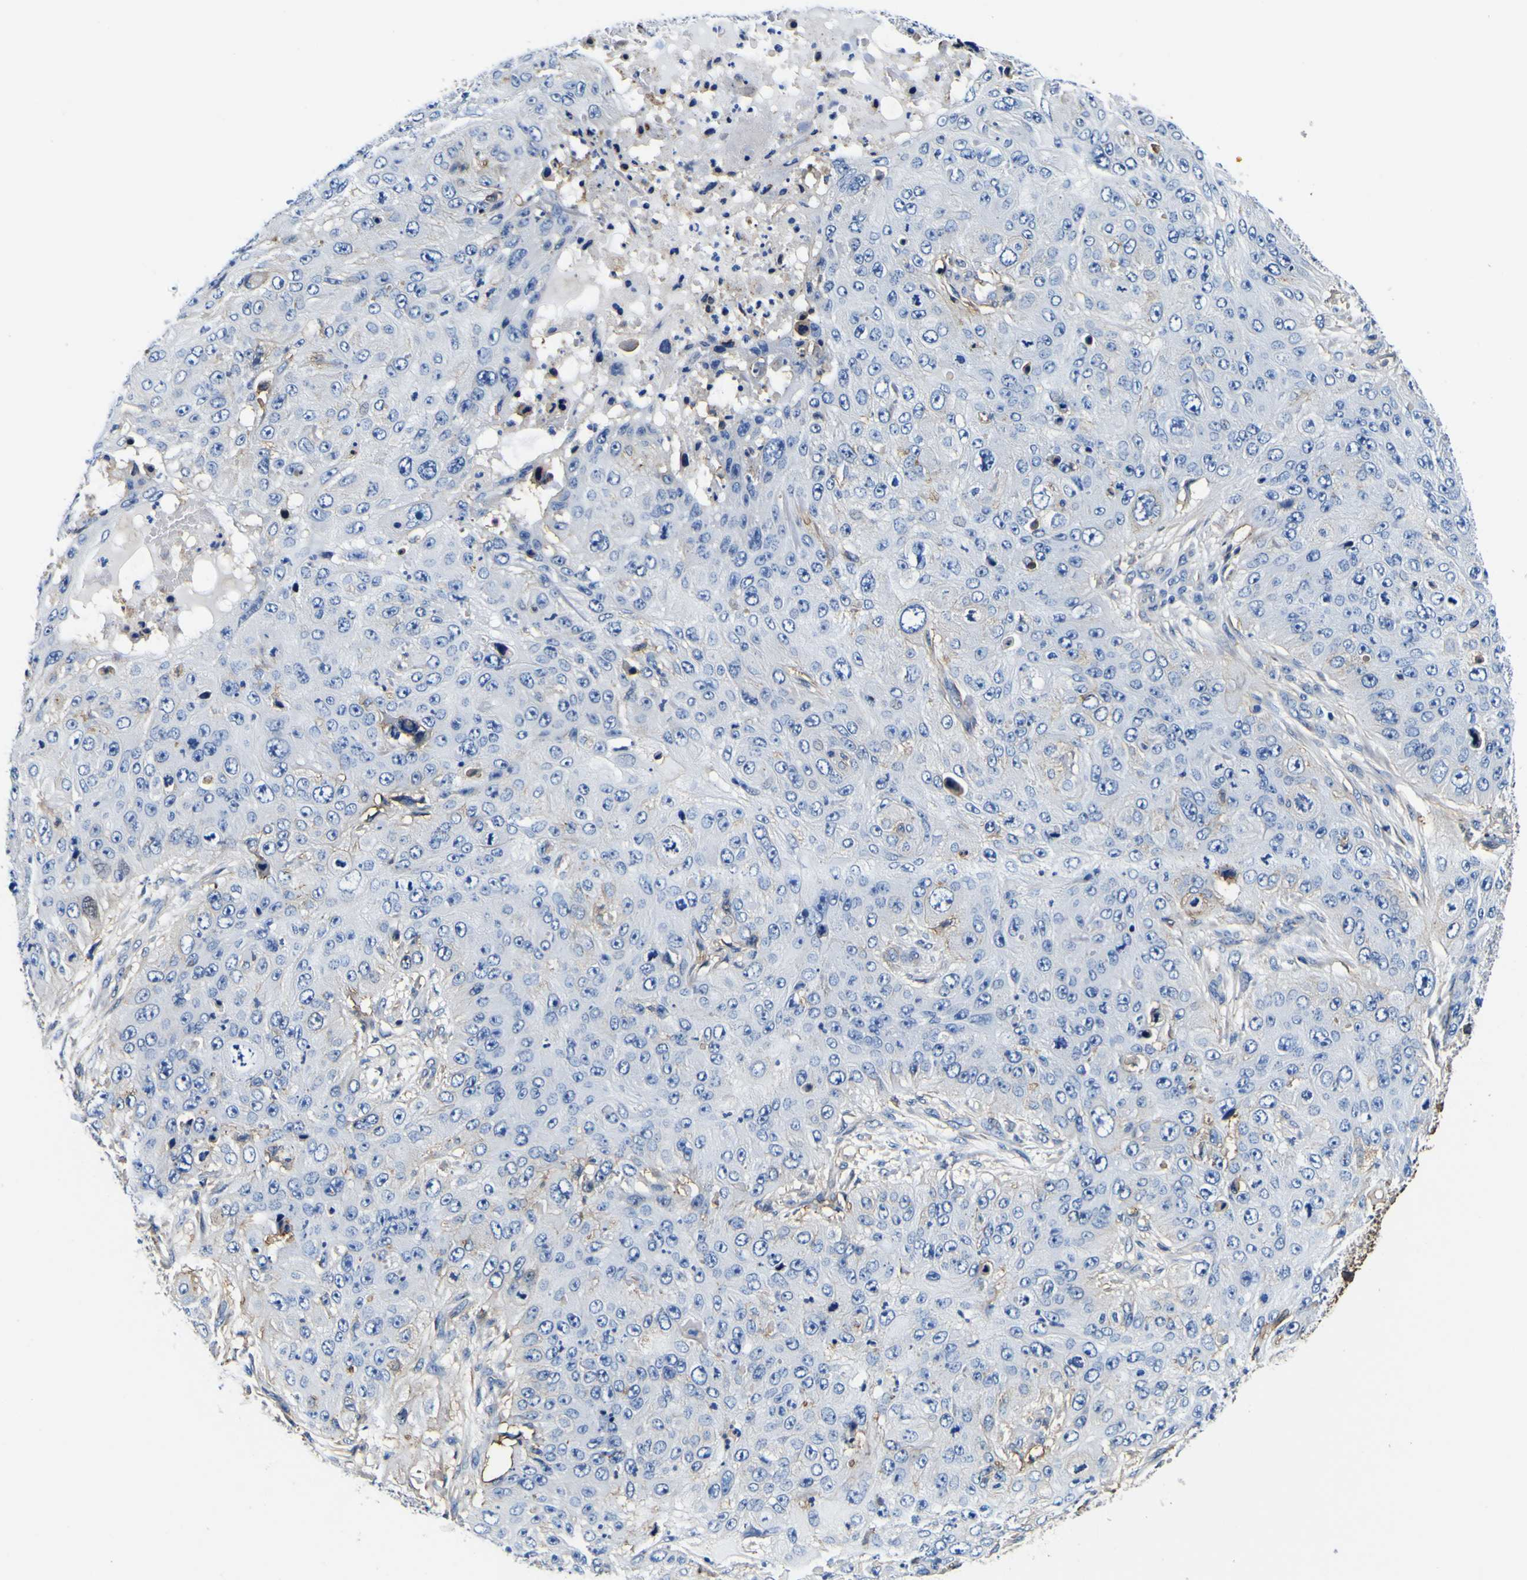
{"staining": {"intensity": "negative", "quantity": "none", "location": "none"}, "tissue": "skin cancer", "cell_type": "Tumor cells", "image_type": "cancer", "snomed": [{"axis": "morphology", "description": "Squamous cell carcinoma, NOS"}, {"axis": "topography", "description": "Skin"}], "caption": "DAB immunohistochemical staining of skin cancer (squamous cell carcinoma) displays no significant positivity in tumor cells.", "gene": "PXDN", "patient": {"sex": "female", "age": 80}}